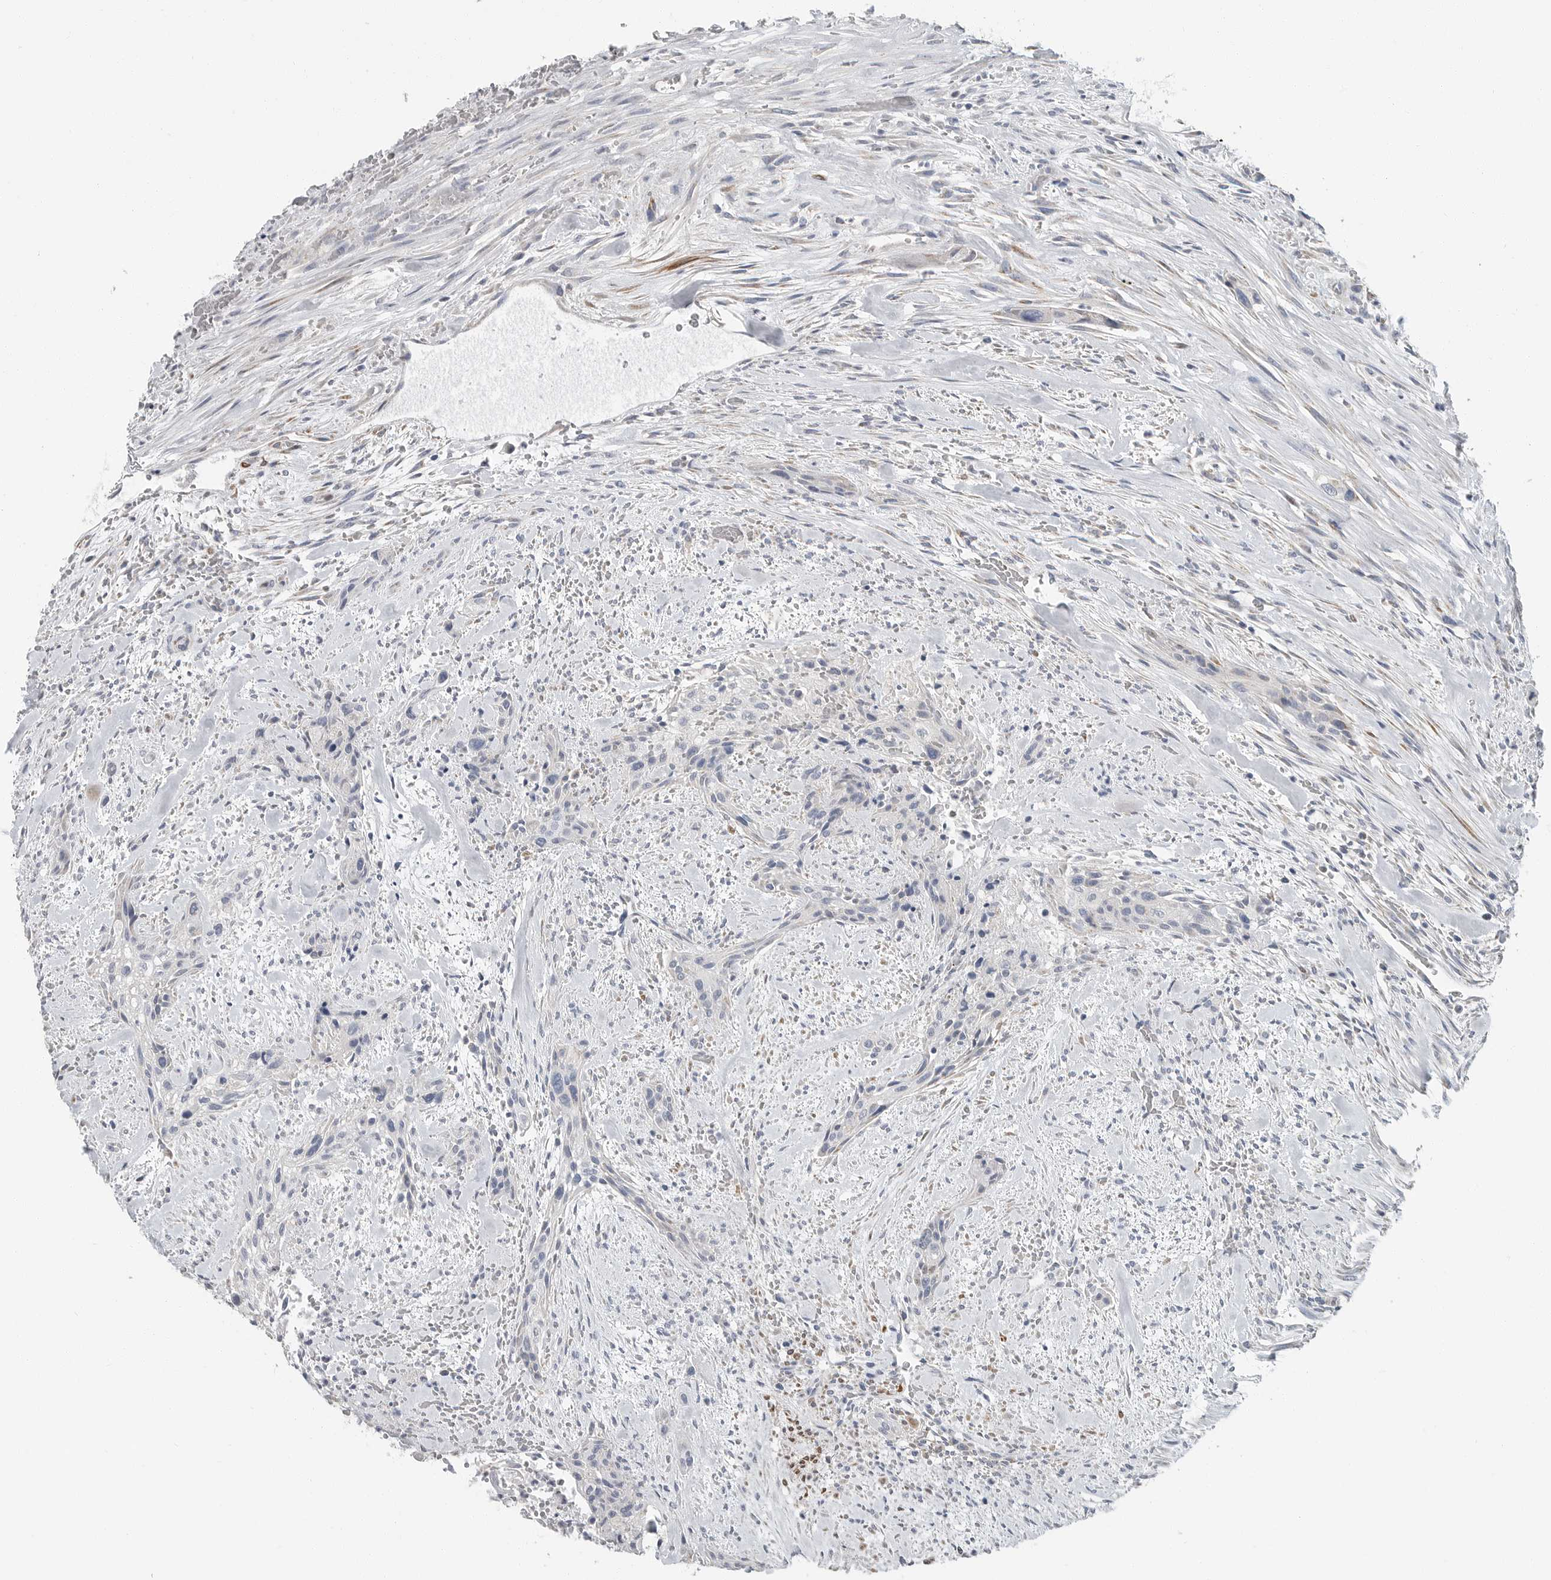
{"staining": {"intensity": "negative", "quantity": "none", "location": "none"}, "tissue": "urothelial cancer", "cell_type": "Tumor cells", "image_type": "cancer", "snomed": [{"axis": "morphology", "description": "Urothelial carcinoma, High grade"}, {"axis": "topography", "description": "Urinary bladder"}], "caption": "IHC of urothelial carcinoma (high-grade) displays no positivity in tumor cells.", "gene": "PLN", "patient": {"sex": "male", "age": 35}}